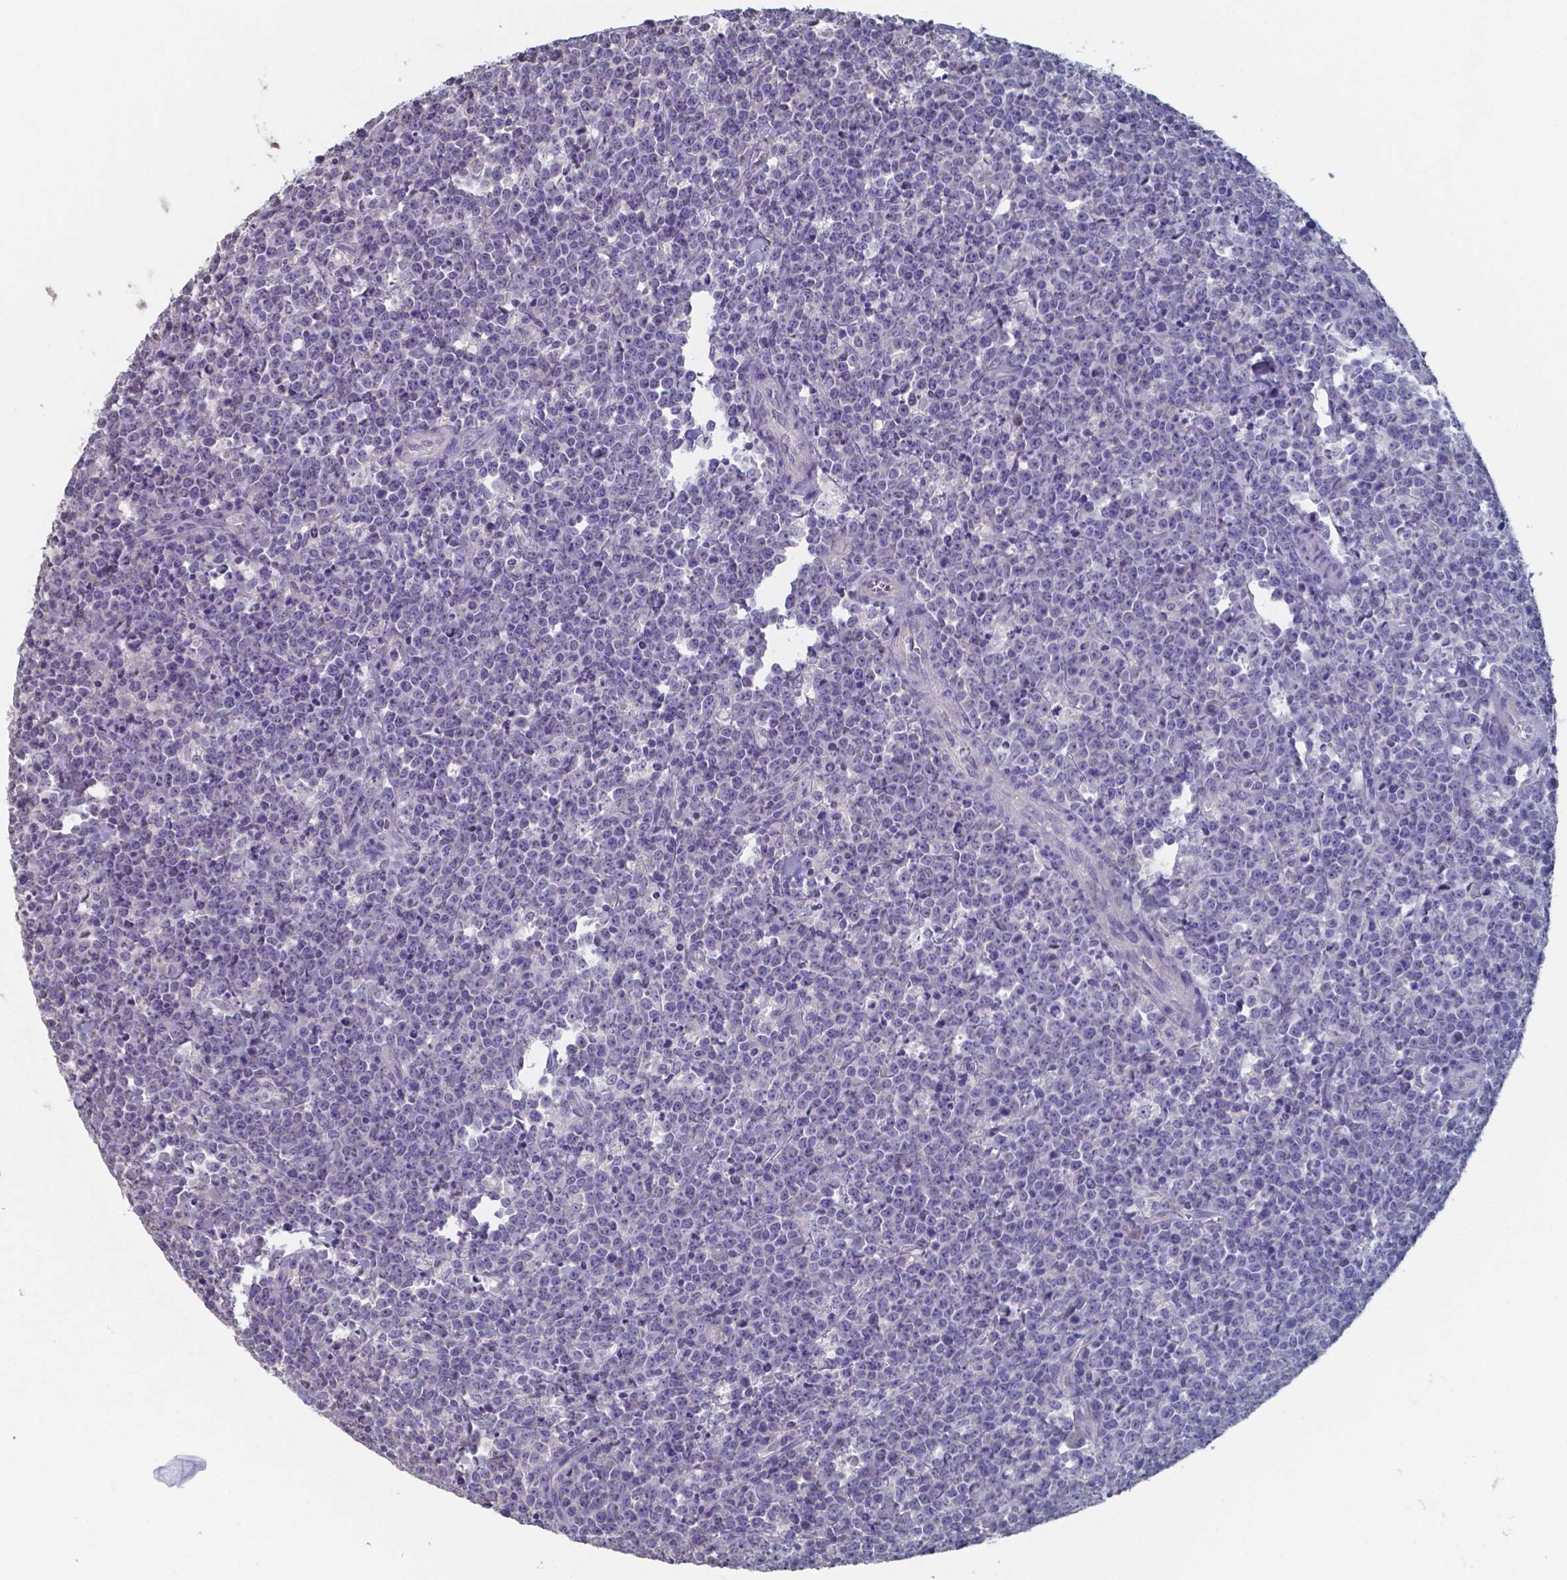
{"staining": {"intensity": "negative", "quantity": "none", "location": "none"}, "tissue": "lymphoma", "cell_type": "Tumor cells", "image_type": "cancer", "snomed": [{"axis": "morphology", "description": "Malignant lymphoma, non-Hodgkin's type, High grade"}, {"axis": "topography", "description": "Small intestine"}], "caption": "Lymphoma stained for a protein using immunohistochemistry (IHC) reveals no expression tumor cells.", "gene": "FOXJ1", "patient": {"sex": "female", "age": 56}}